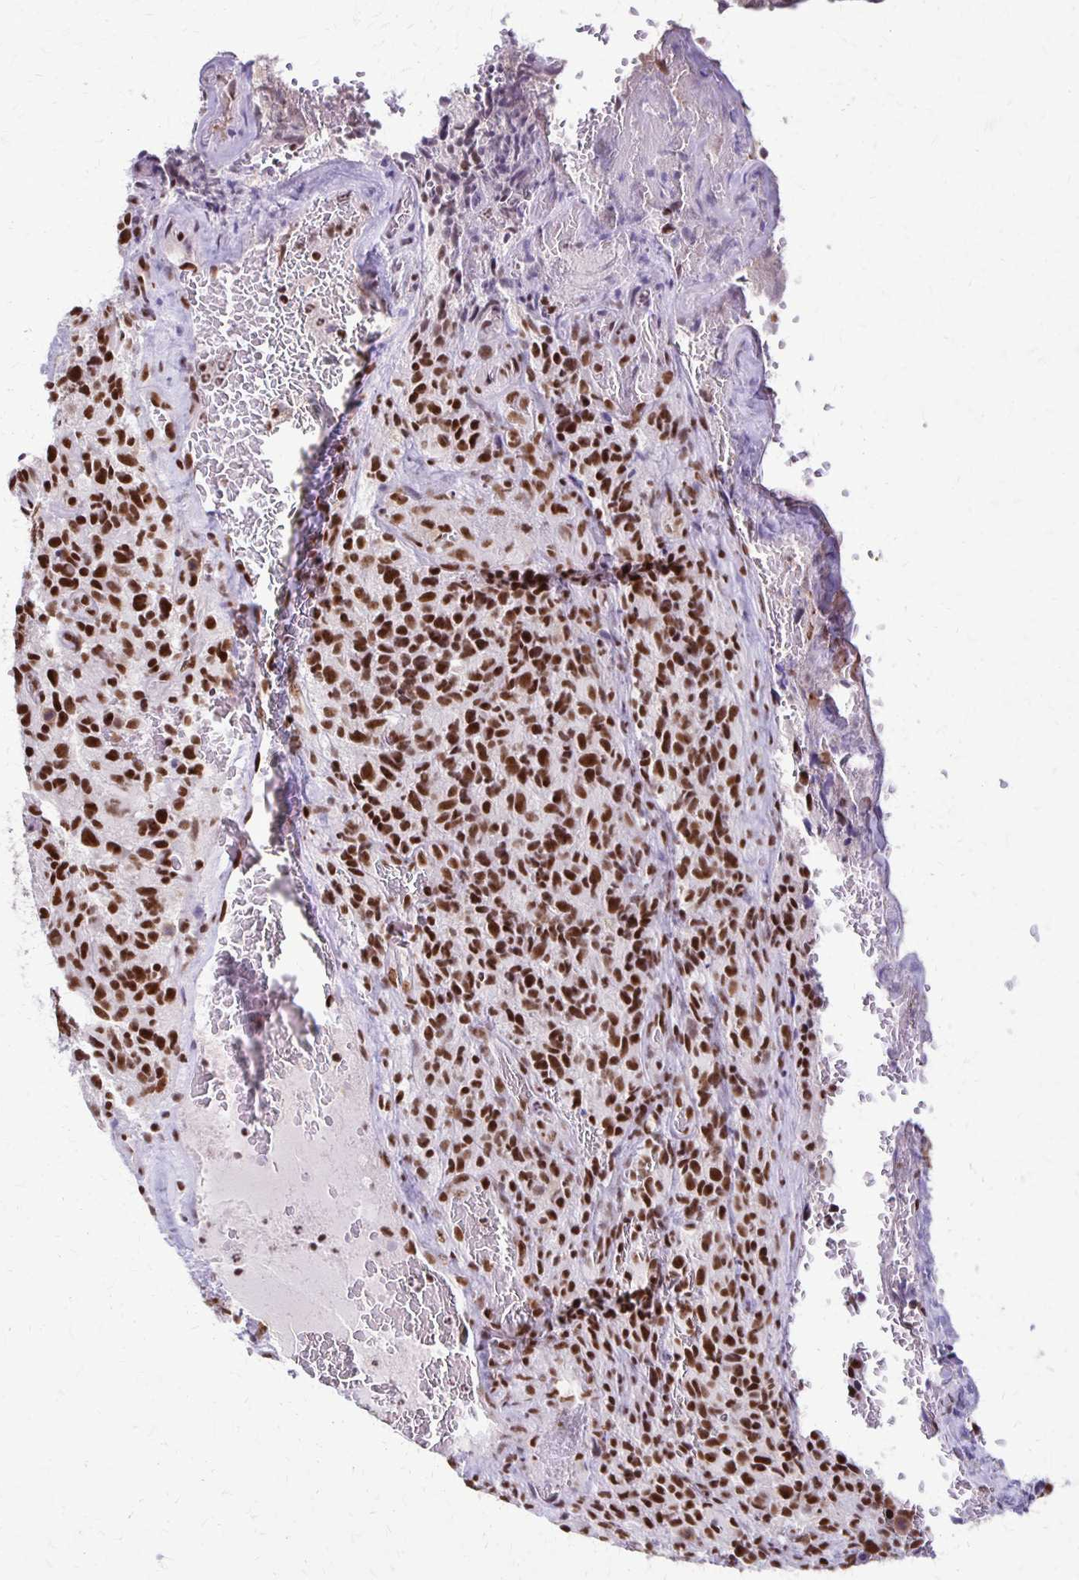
{"staining": {"intensity": "strong", "quantity": ">75%", "location": "nuclear"}, "tissue": "glioma", "cell_type": "Tumor cells", "image_type": "cancer", "snomed": [{"axis": "morphology", "description": "Glioma, malignant, High grade"}, {"axis": "topography", "description": "Brain"}], "caption": "High-magnification brightfield microscopy of glioma stained with DAB (brown) and counterstained with hematoxylin (blue). tumor cells exhibit strong nuclear staining is present in approximately>75% of cells.", "gene": "XRCC6", "patient": {"sex": "male", "age": 76}}